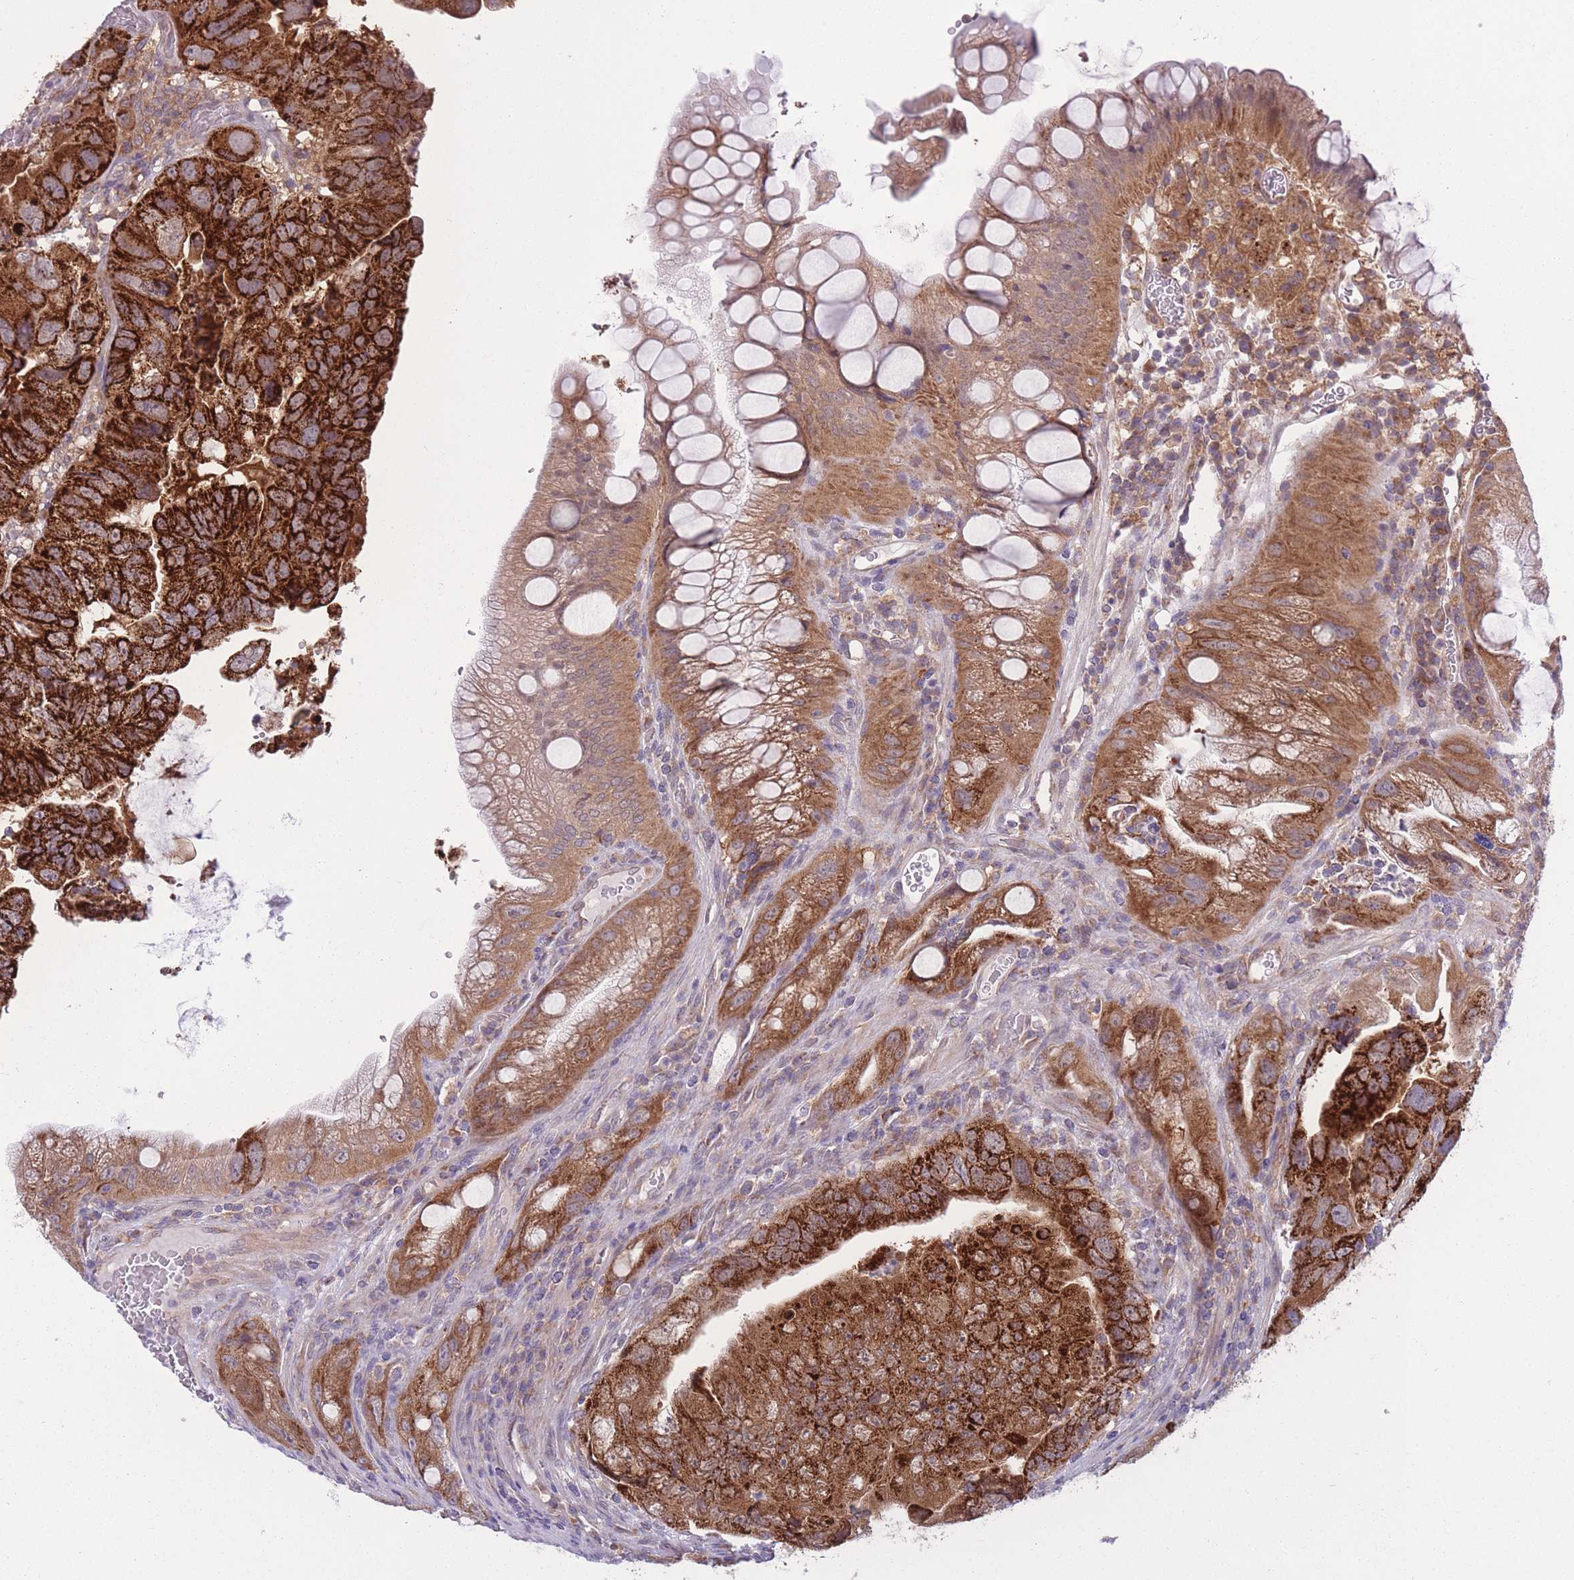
{"staining": {"intensity": "strong", "quantity": ">75%", "location": "cytoplasmic/membranous"}, "tissue": "colorectal cancer", "cell_type": "Tumor cells", "image_type": "cancer", "snomed": [{"axis": "morphology", "description": "Adenocarcinoma, NOS"}, {"axis": "topography", "description": "Rectum"}], "caption": "The micrograph shows staining of colorectal adenocarcinoma, revealing strong cytoplasmic/membranous protein expression (brown color) within tumor cells.", "gene": "CCT6B", "patient": {"sex": "male", "age": 63}}